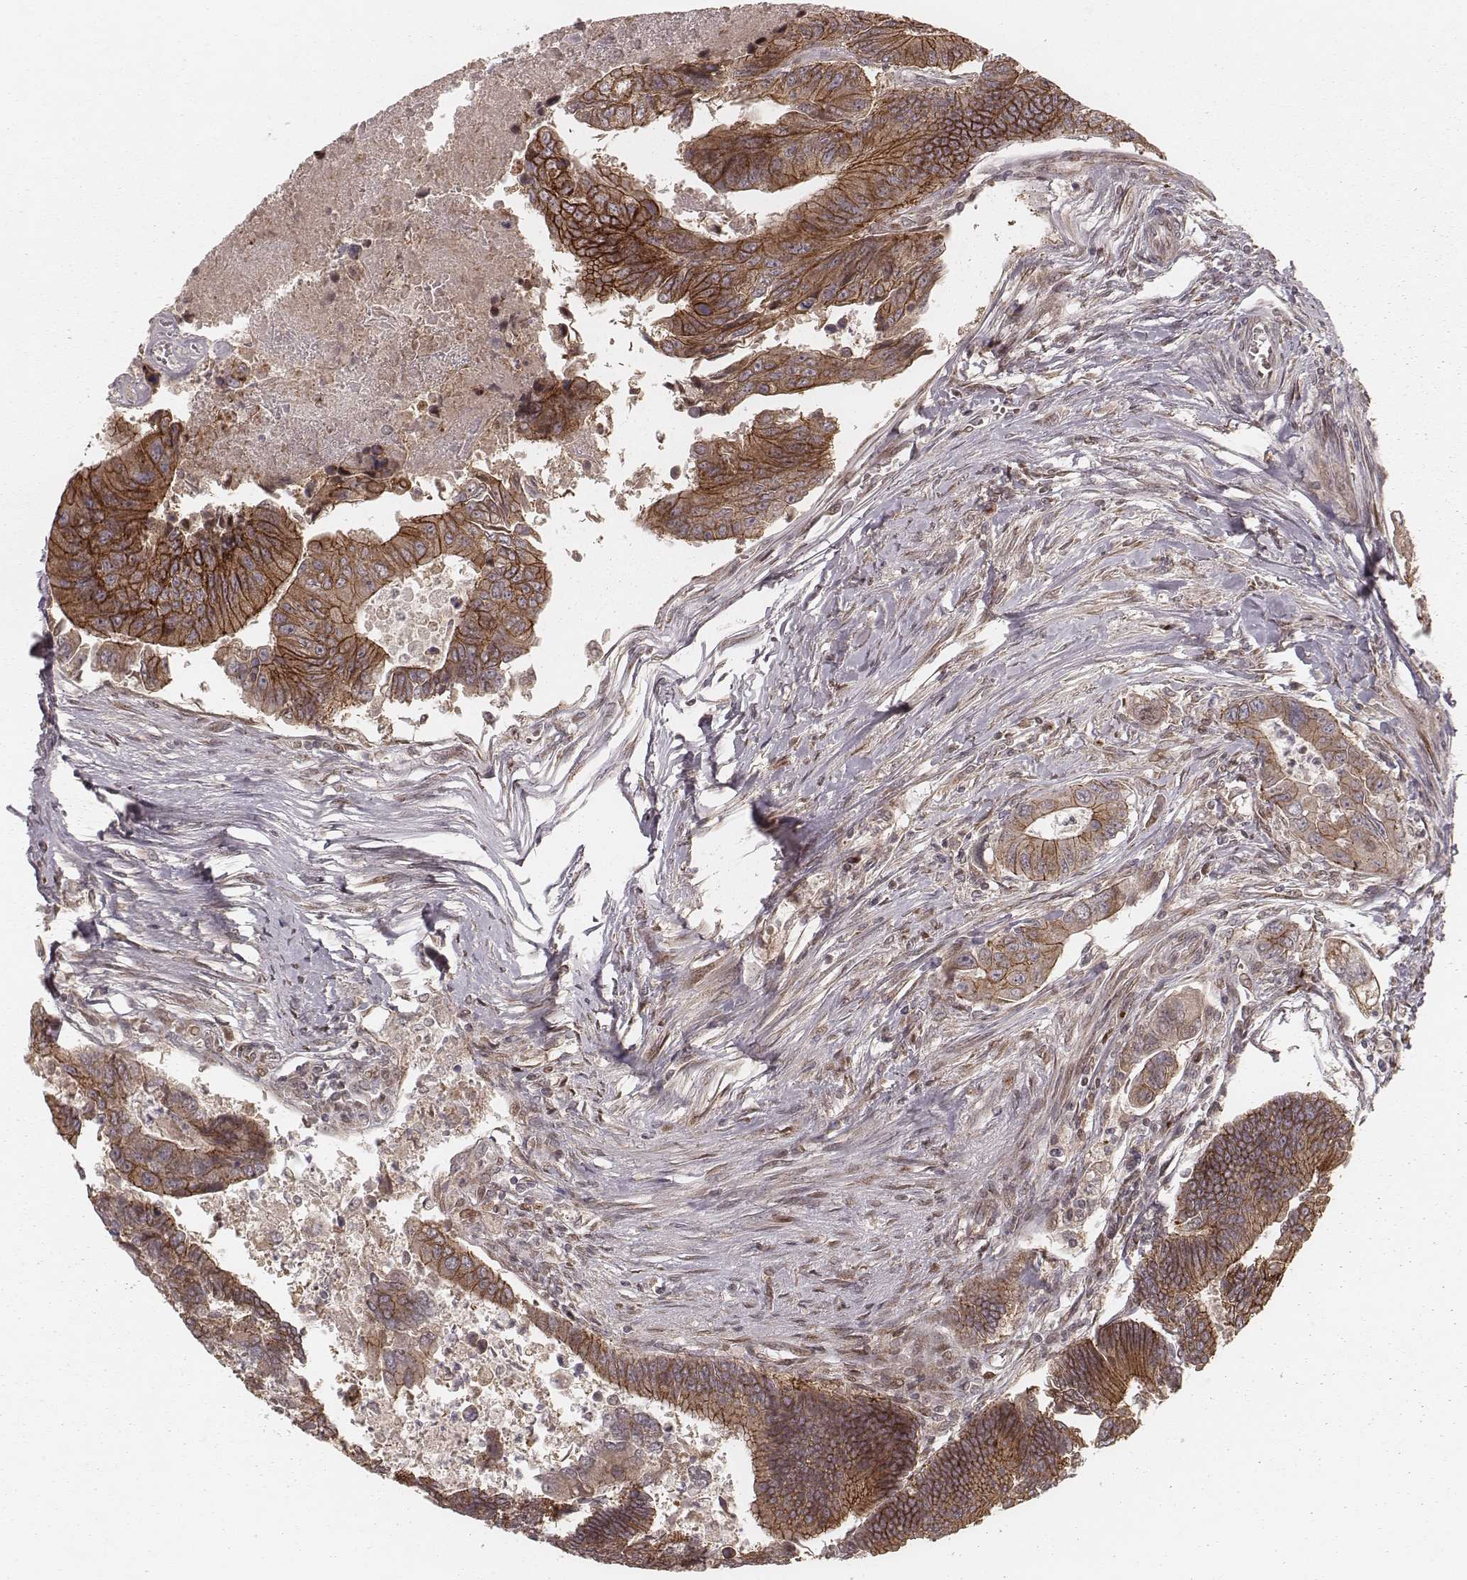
{"staining": {"intensity": "strong", "quantity": ">75%", "location": "cytoplasmic/membranous"}, "tissue": "colorectal cancer", "cell_type": "Tumor cells", "image_type": "cancer", "snomed": [{"axis": "morphology", "description": "Adenocarcinoma, NOS"}, {"axis": "topography", "description": "Colon"}], "caption": "Tumor cells reveal strong cytoplasmic/membranous positivity in approximately >75% of cells in colorectal adenocarcinoma.", "gene": "MYO19", "patient": {"sex": "female", "age": 67}}